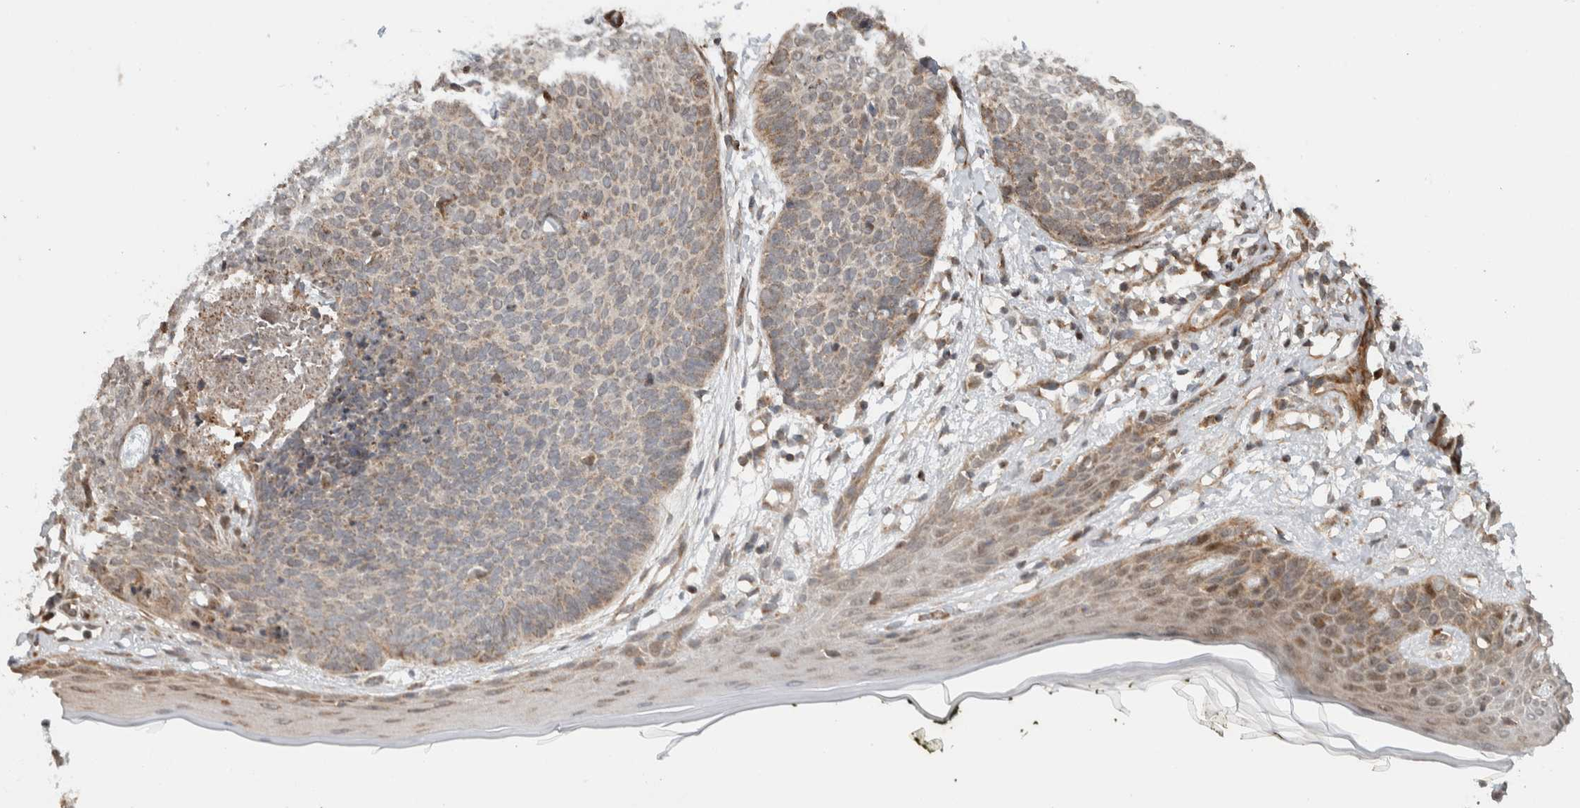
{"staining": {"intensity": "weak", "quantity": "<25%", "location": "cytoplasmic/membranous"}, "tissue": "skin cancer", "cell_type": "Tumor cells", "image_type": "cancer", "snomed": [{"axis": "morphology", "description": "Normal tissue, NOS"}, {"axis": "morphology", "description": "Basal cell carcinoma"}, {"axis": "topography", "description": "Skin"}], "caption": "Tumor cells are negative for brown protein staining in skin basal cell carcinoma.", "gene": "KLHL6", "patient": {"sex": "male", "age": 50}}